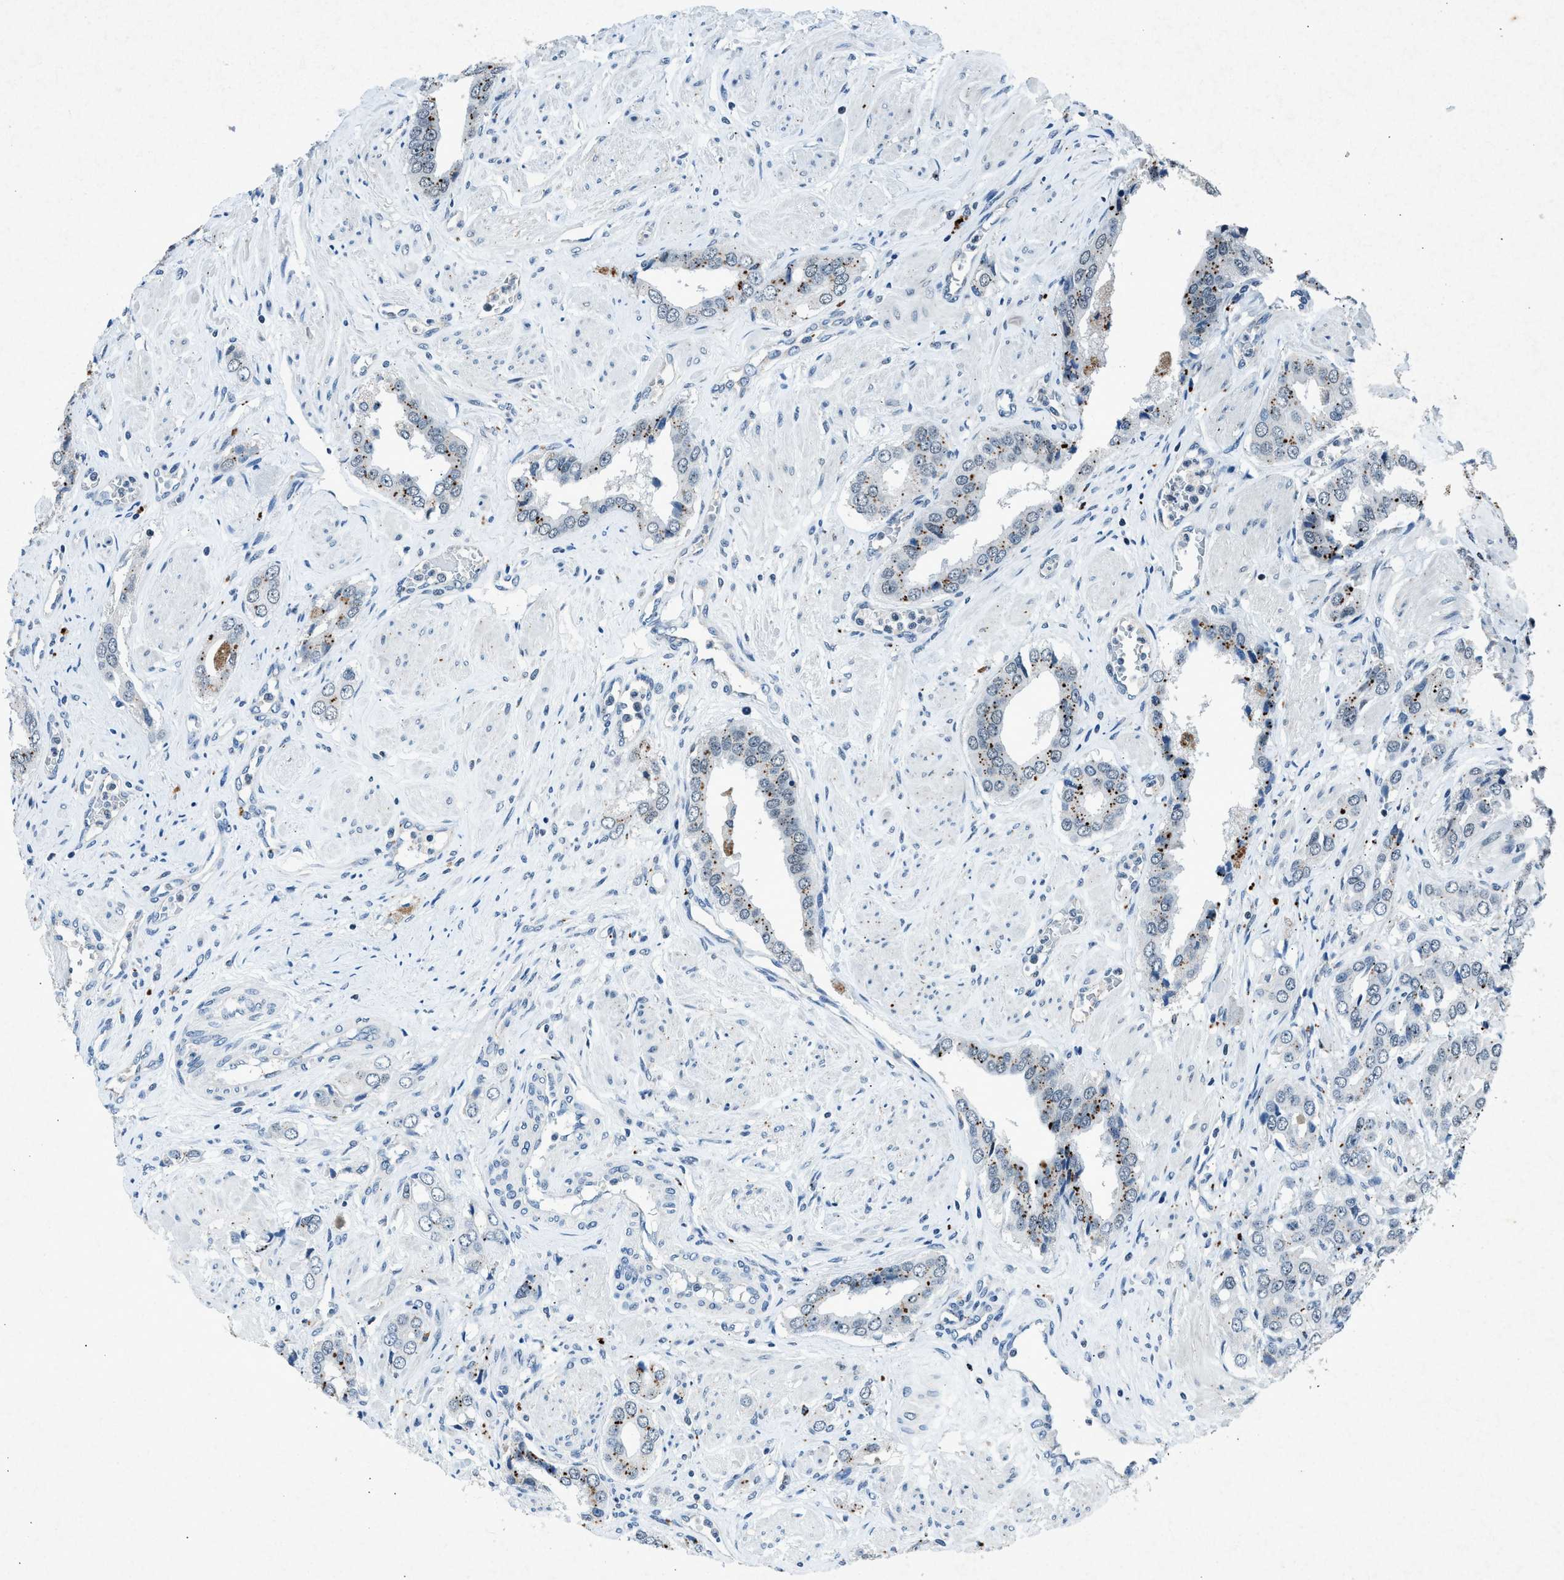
{"staining": {"intensity": "negative", "quantity": "none", "location": "none"}, "tissue": "prostate cancer", "cell_type": "Tumor cells", "image_type": "cancer", "snomed": [{"axis": "morphology", "description": "Adenocarcinoma, High grade"}, {"axis": "topography", "description": "Prostate"}], "caption": "There is no significant positivity in tumor cells of prostate cancer (adenocarcinoma (high-grade)). (DAB immunohistochemistry (IHC) with hematoxylin counter stain).", "gene": "ADCY1", "patient": {"sex": "male", "age": 52}}